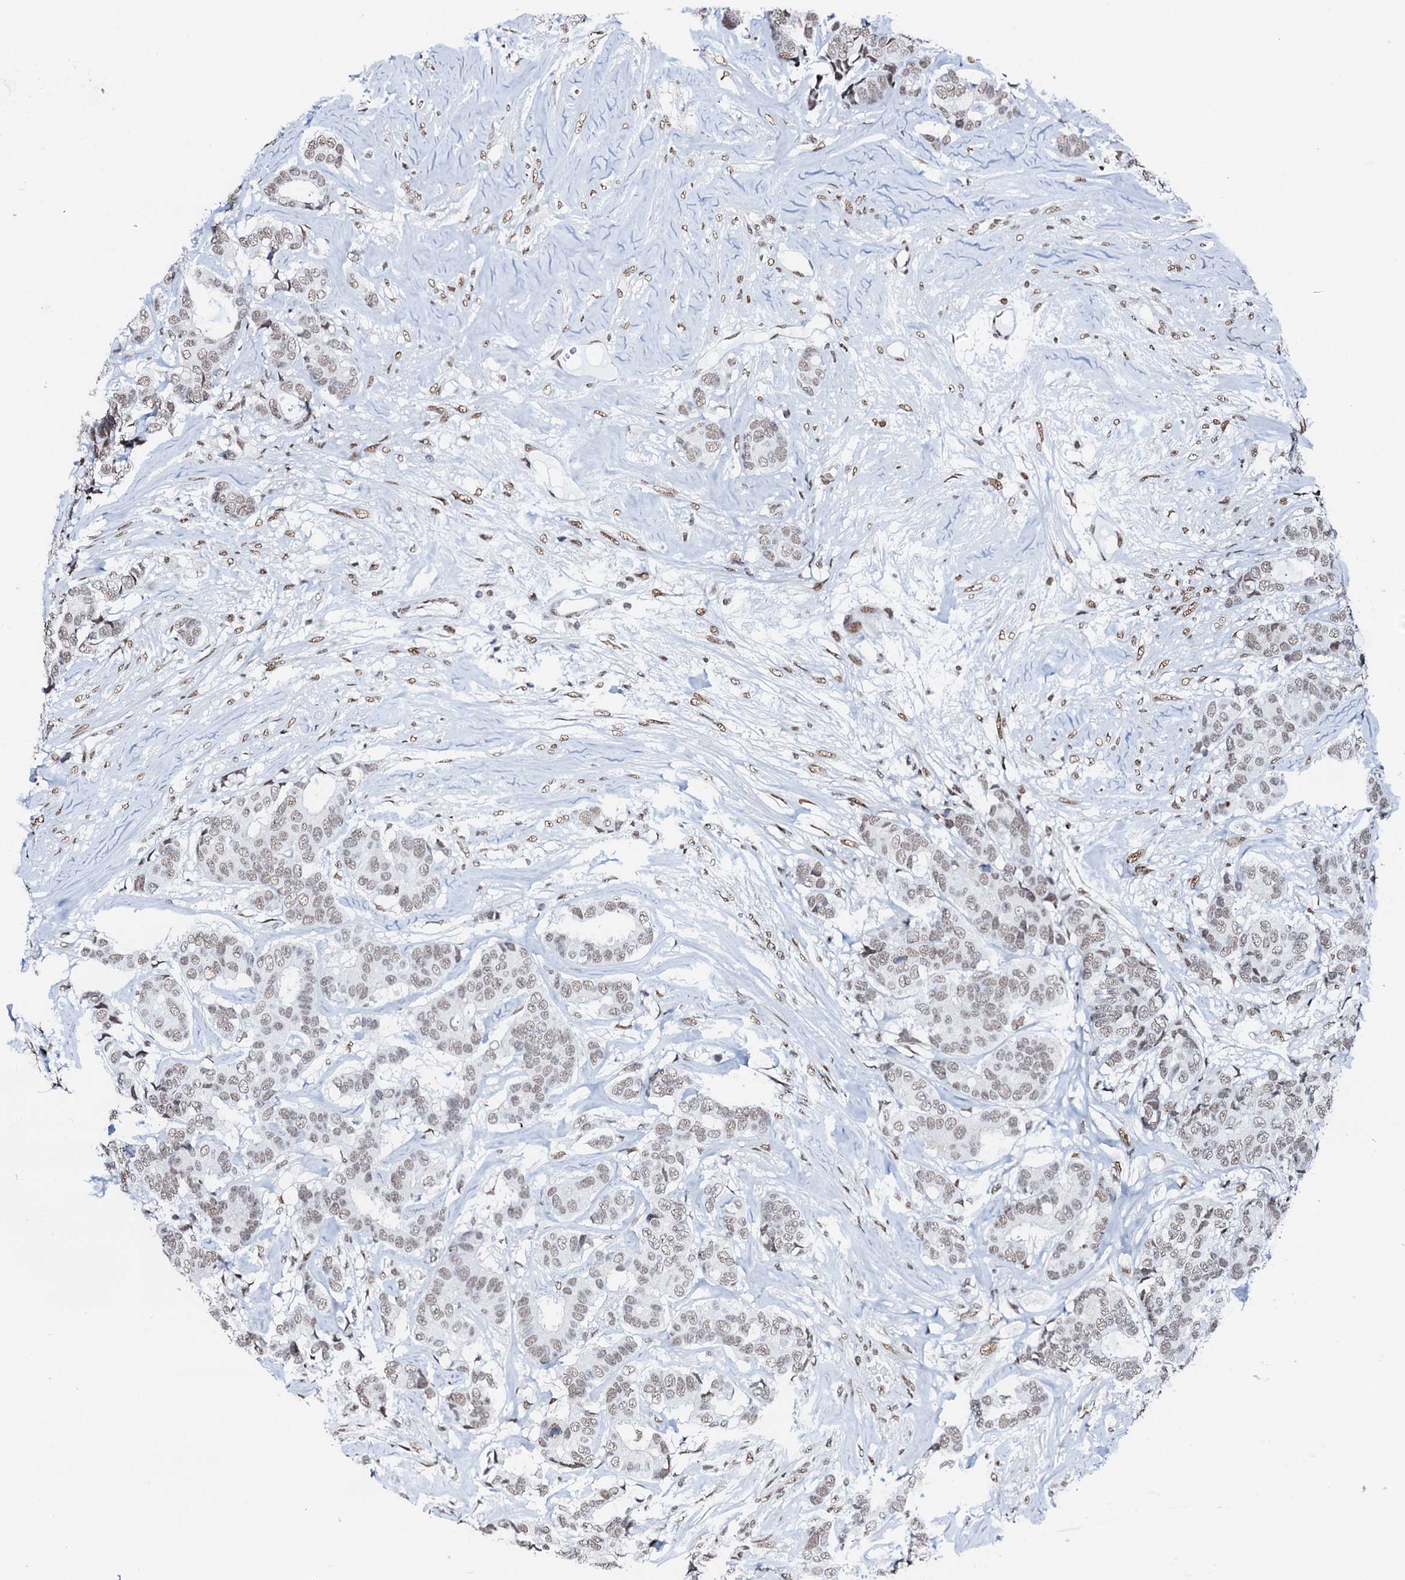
{"staining": {"intensity": "weak", "quantity": ">75%", "location": "nuclear"}, "tissue": "breast cancer", "cell_type": "Tumor cells", "image_type": "cancer", "snomed": [{"axis": "morphology", "description": "Duct carcinoma"}, {"axis": "topography", "description": "Breast"}], "caption": "This is an image of immunohistochemistry (IHC) staining of invasive ductal carcinoma (breast), which shows weak expression in the nuclear of tumor cells.", "gene": "NKAPD1", "patient": {"sex": "female", "age": 87}}